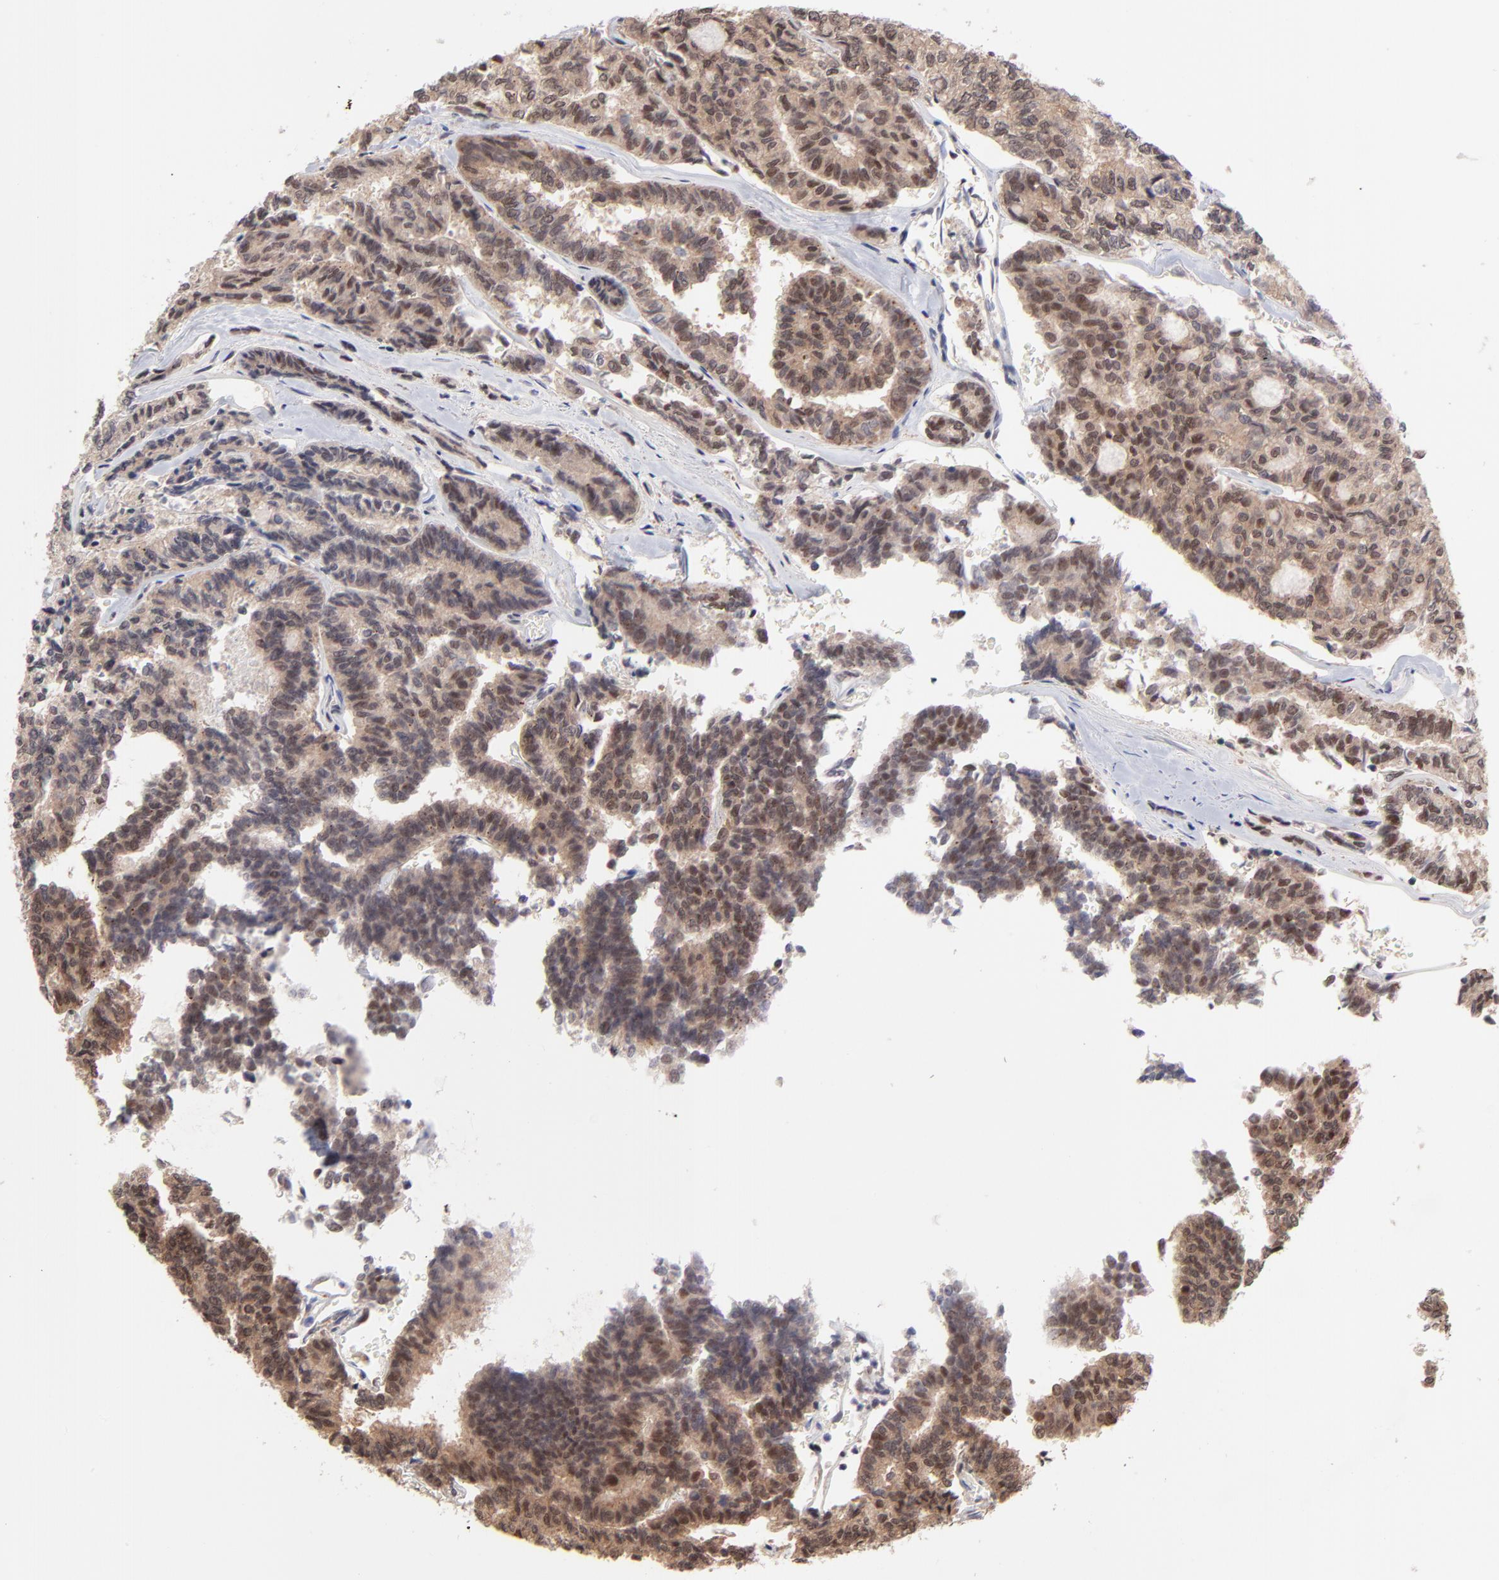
{"staining": {"intensity": "moderate", "quantity": ">75%", "location": "cytoplasmic/membranous"}, "tissue": "thyroid cancer", "cell_type": "Tumor cells", "image_type": "cancer", "snomed": [{"axis": "morphology", "description": "Papillary adenocarcinoma, NOS"}, {"axis": "topography", "description": "Thyroid gland"}], "caption": "Immunohistochemistry of thyroid papillary adenocarcinoma shows medium levels of moderate cytoplasmic/membranous staining in approximately >75% of tumor cells.", "gene": "UBE2E3", "patient": {"sex": "female", "age": 35}}